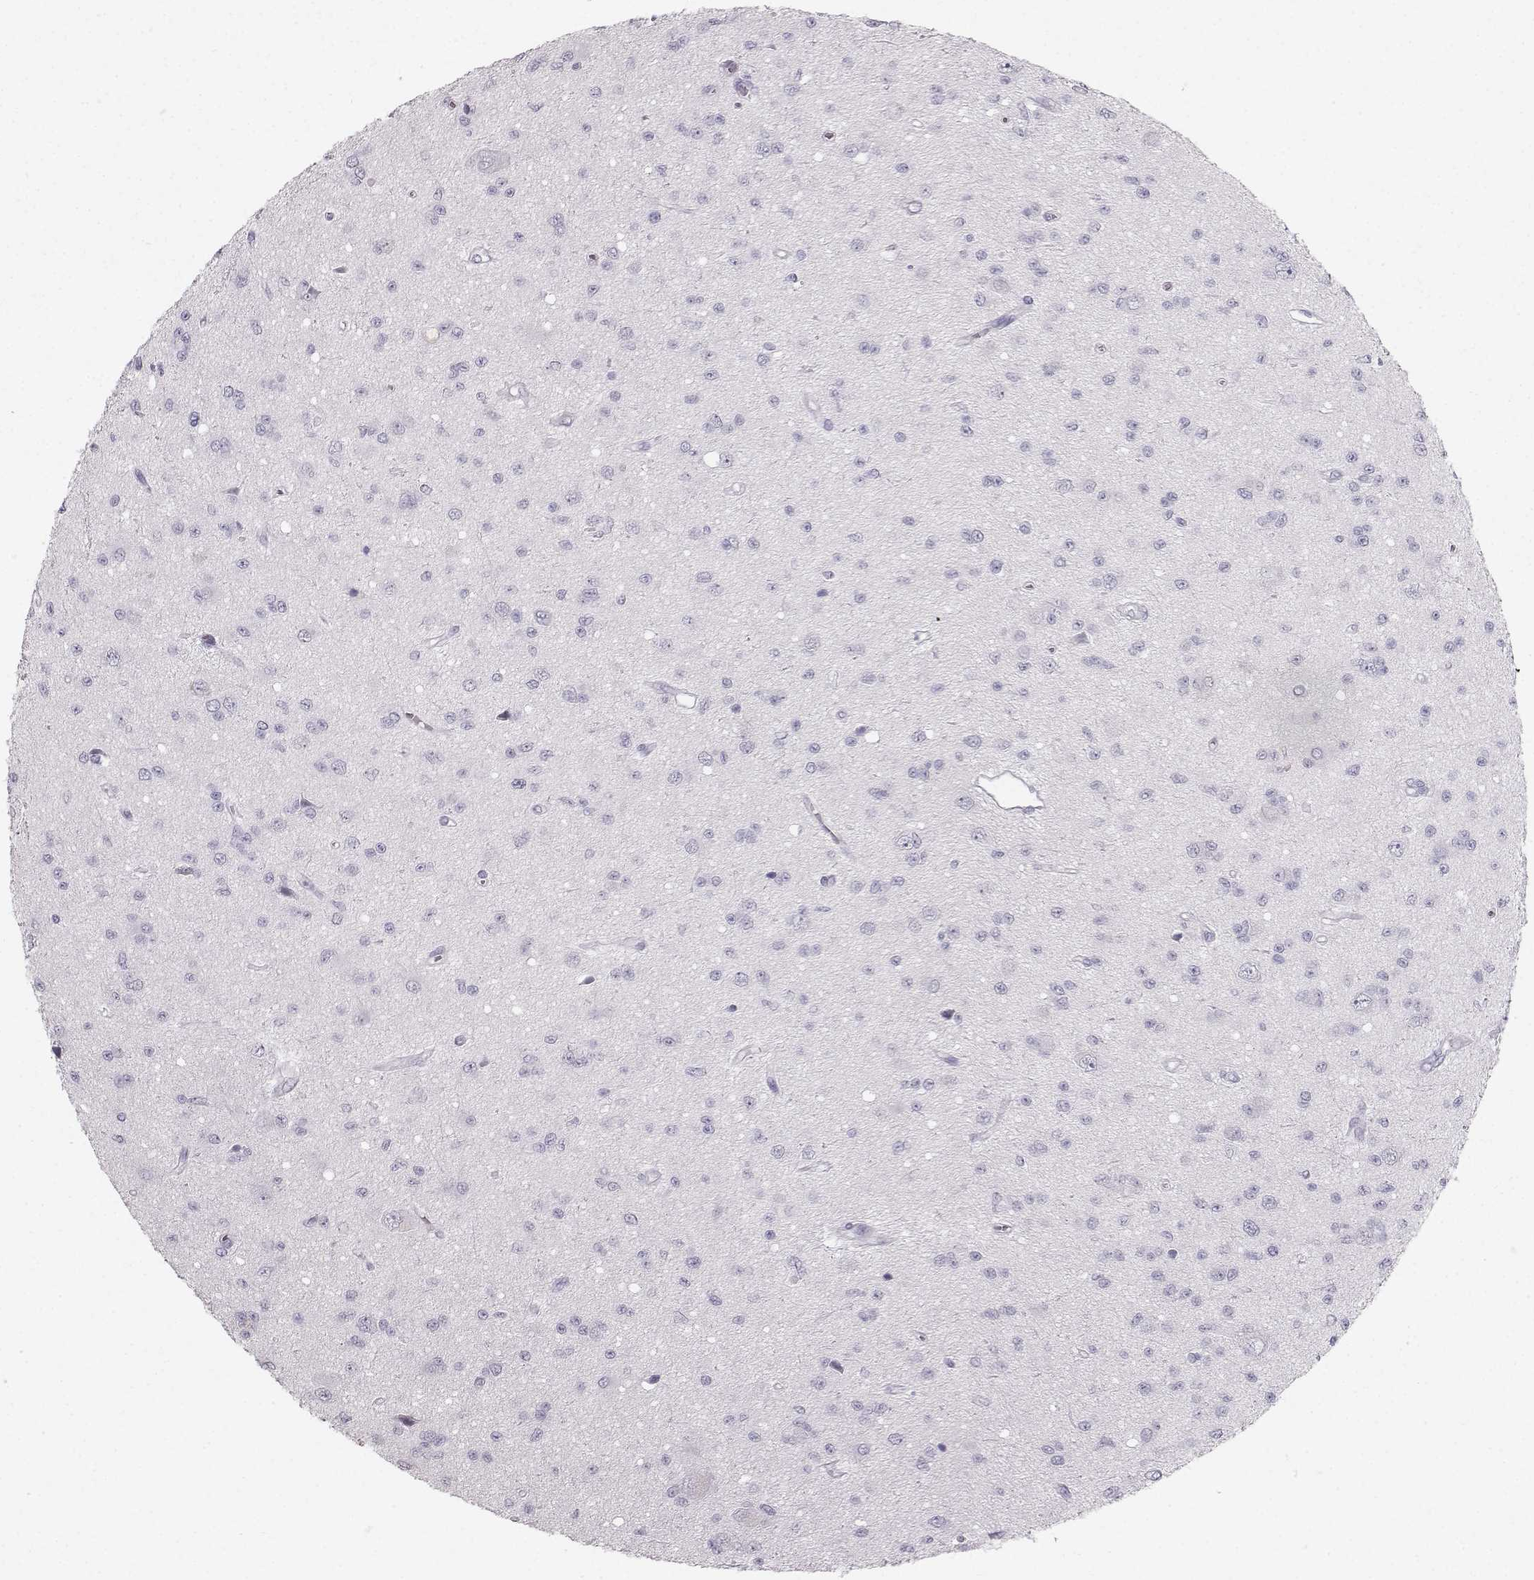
{"staining": {"intensity": "negative", "quantity": "none", "location": "none"}, "tissue": "glioma", "cell_type": "Tumor cells", "image_type": "cancer", "snomed": [{"axis": "morphology", "description": "Glioma, malignant, Low grade"}, {"axis": "topography", "description": "Brain"}], "caption": "This micrograph is of glioma stained with immunohistochemistry (IHC) to label a protein in brown with the nuclei are counter-stained blue. There is no positivity in tumor cells.", "gene": "CASR", "patient": {"sex": "female", "age": 45}}